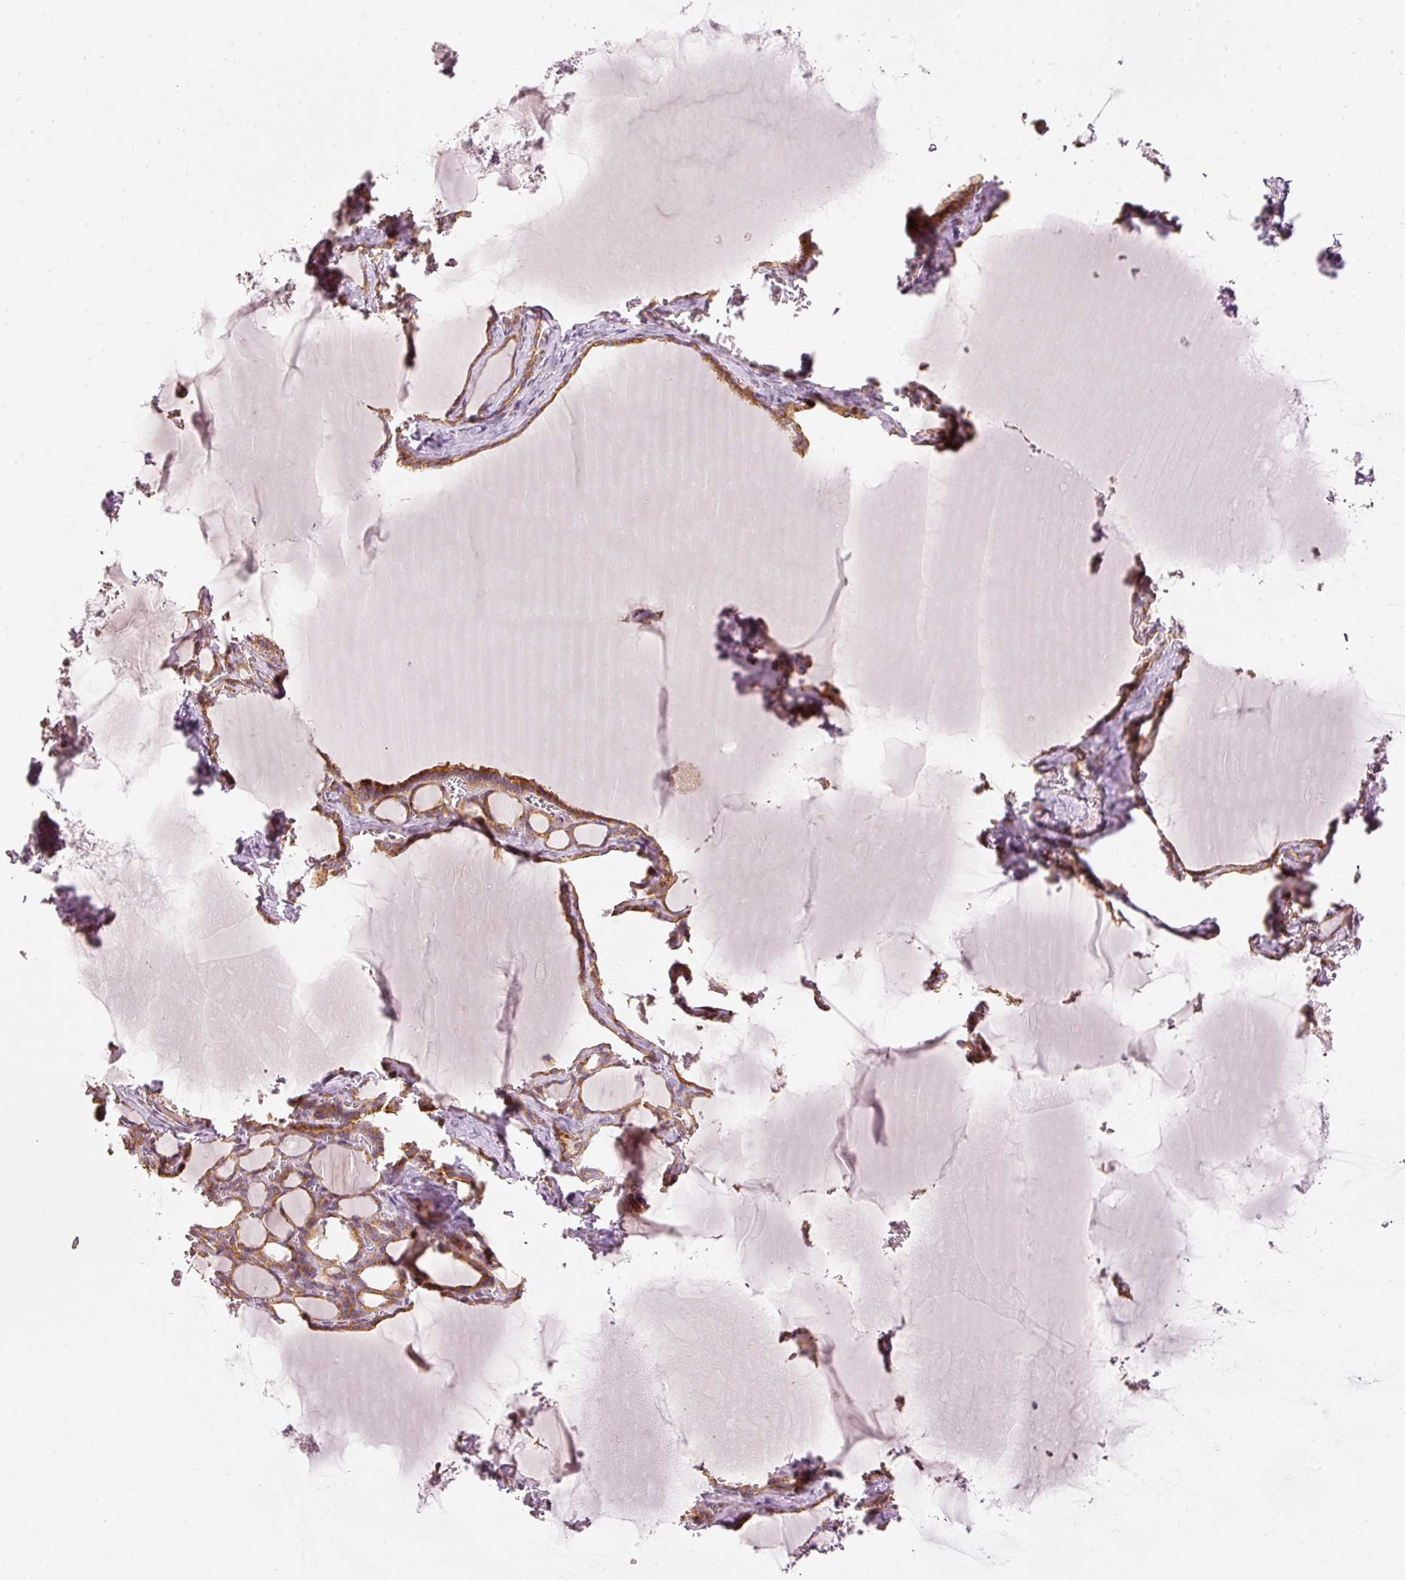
{"staining": {"intensity": "moderate", "quantity": ">75%", "location": "cytoplasmic/membranous"}, "tissue": "thyroid gland", "cell_type": "Glandular cells", "image_type": "normal", "snomed": [{"axis": "morphology", "description": "Normal tissue, NOS"}, {"axis": "topography", "description": "Thyroid gland"}], "caption": "Moderate cytoplasmic/membranous staining for a protein is present in approximately >75% of glandular cells of normal thyroid gland using IHC.", "gene": "SNAPC5", "patient": {"sex": "female", "age": 49}}